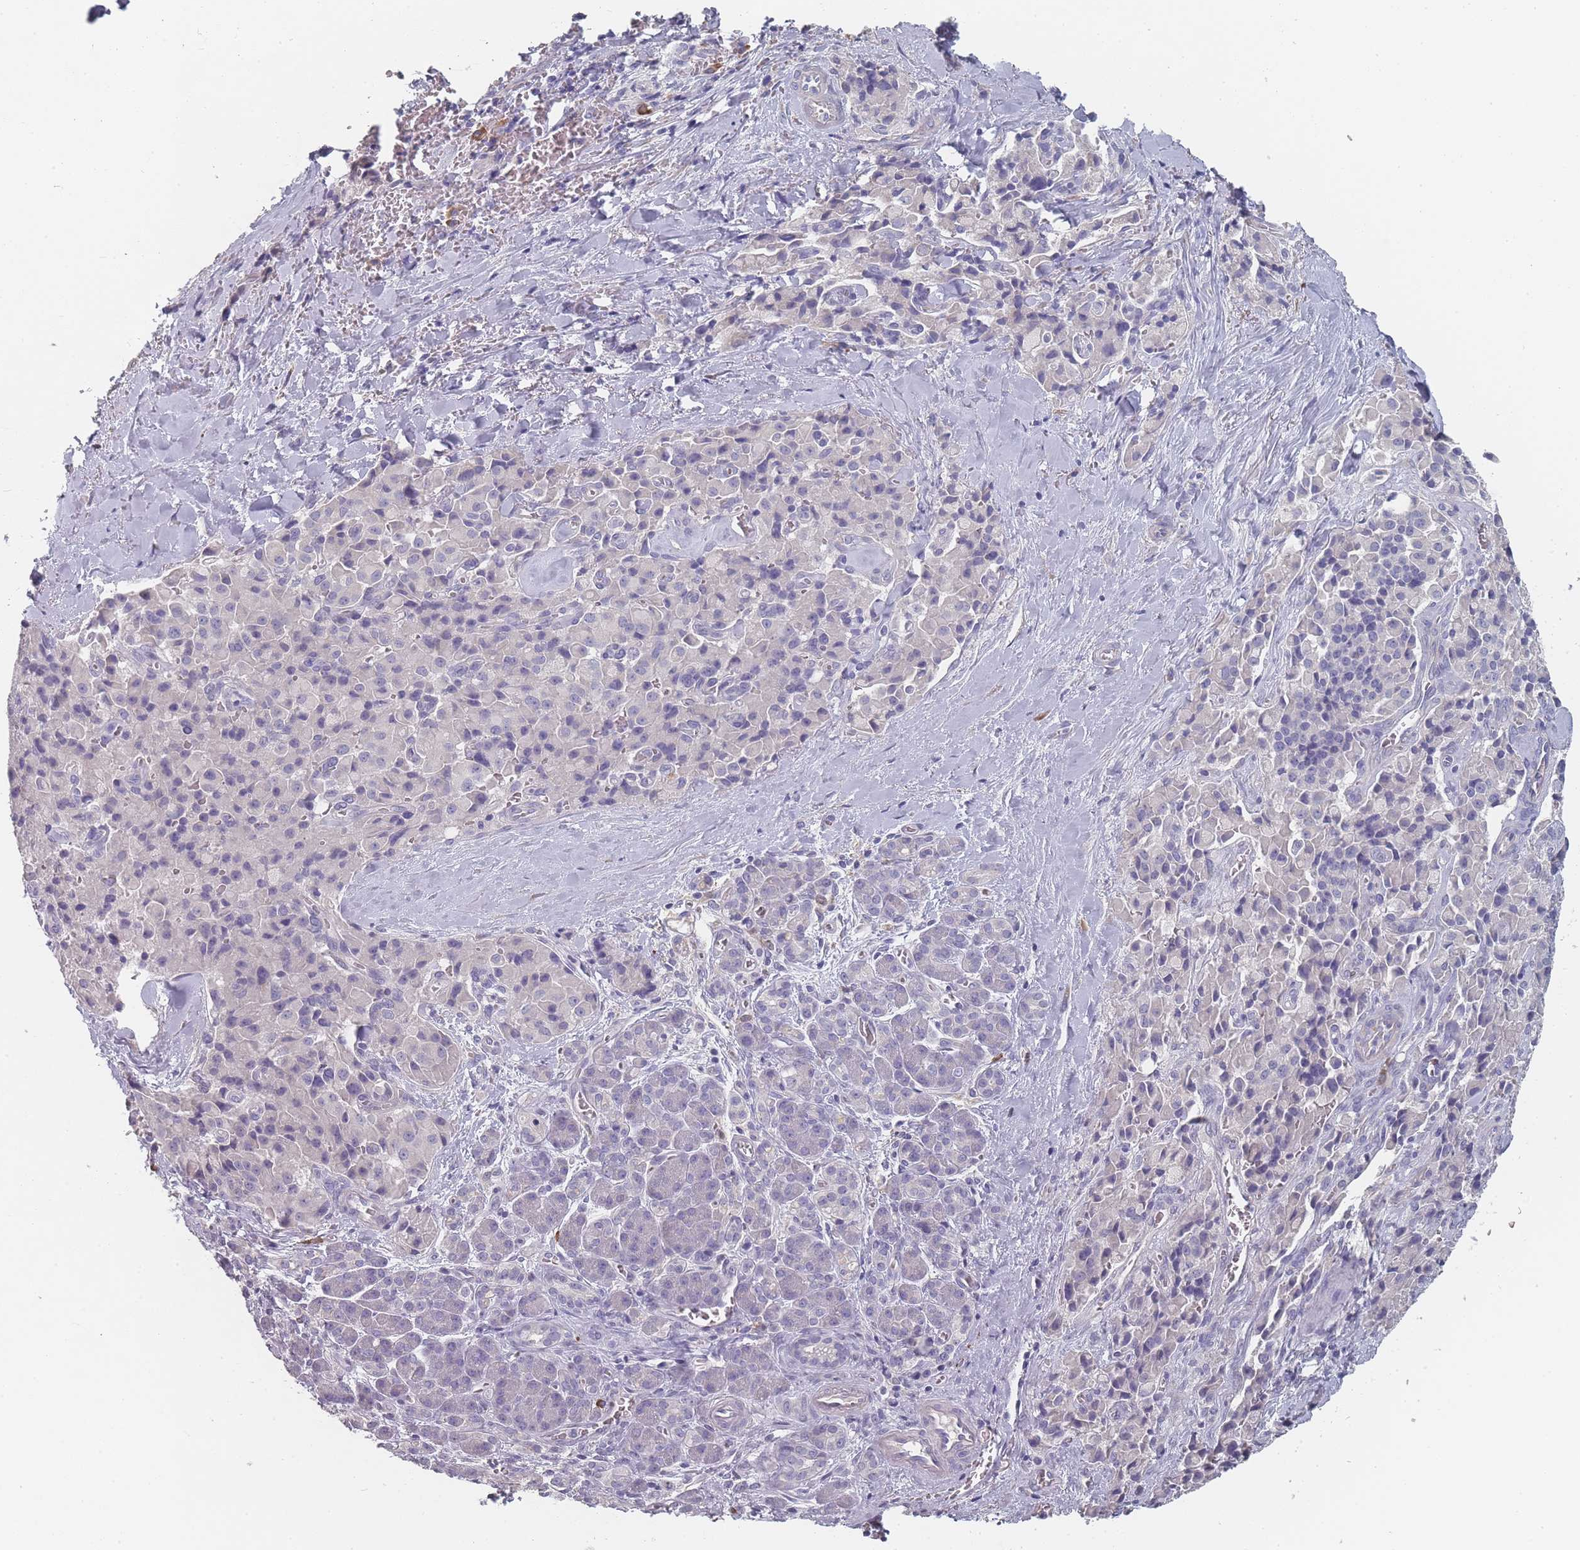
{"staining": {"intensity": "negative", "quantity": "none", "location": "none"}, "tissue": "pancreatic cancer", "cell_type": "Tumor cells", "image_type": "cancer", "snomed": [{"axis": "morphology", "description": "Adenocarcinoma, NOS"}, {"axis": "topography", "description": "Pancreas"}], "caption": "A photomicrograph of human pancreatic cancer (adenocarcinoma) is negative for staining in tumor cells.", "gene": "SLC35E4", "patient": {"sex": "male", "age": 65}}